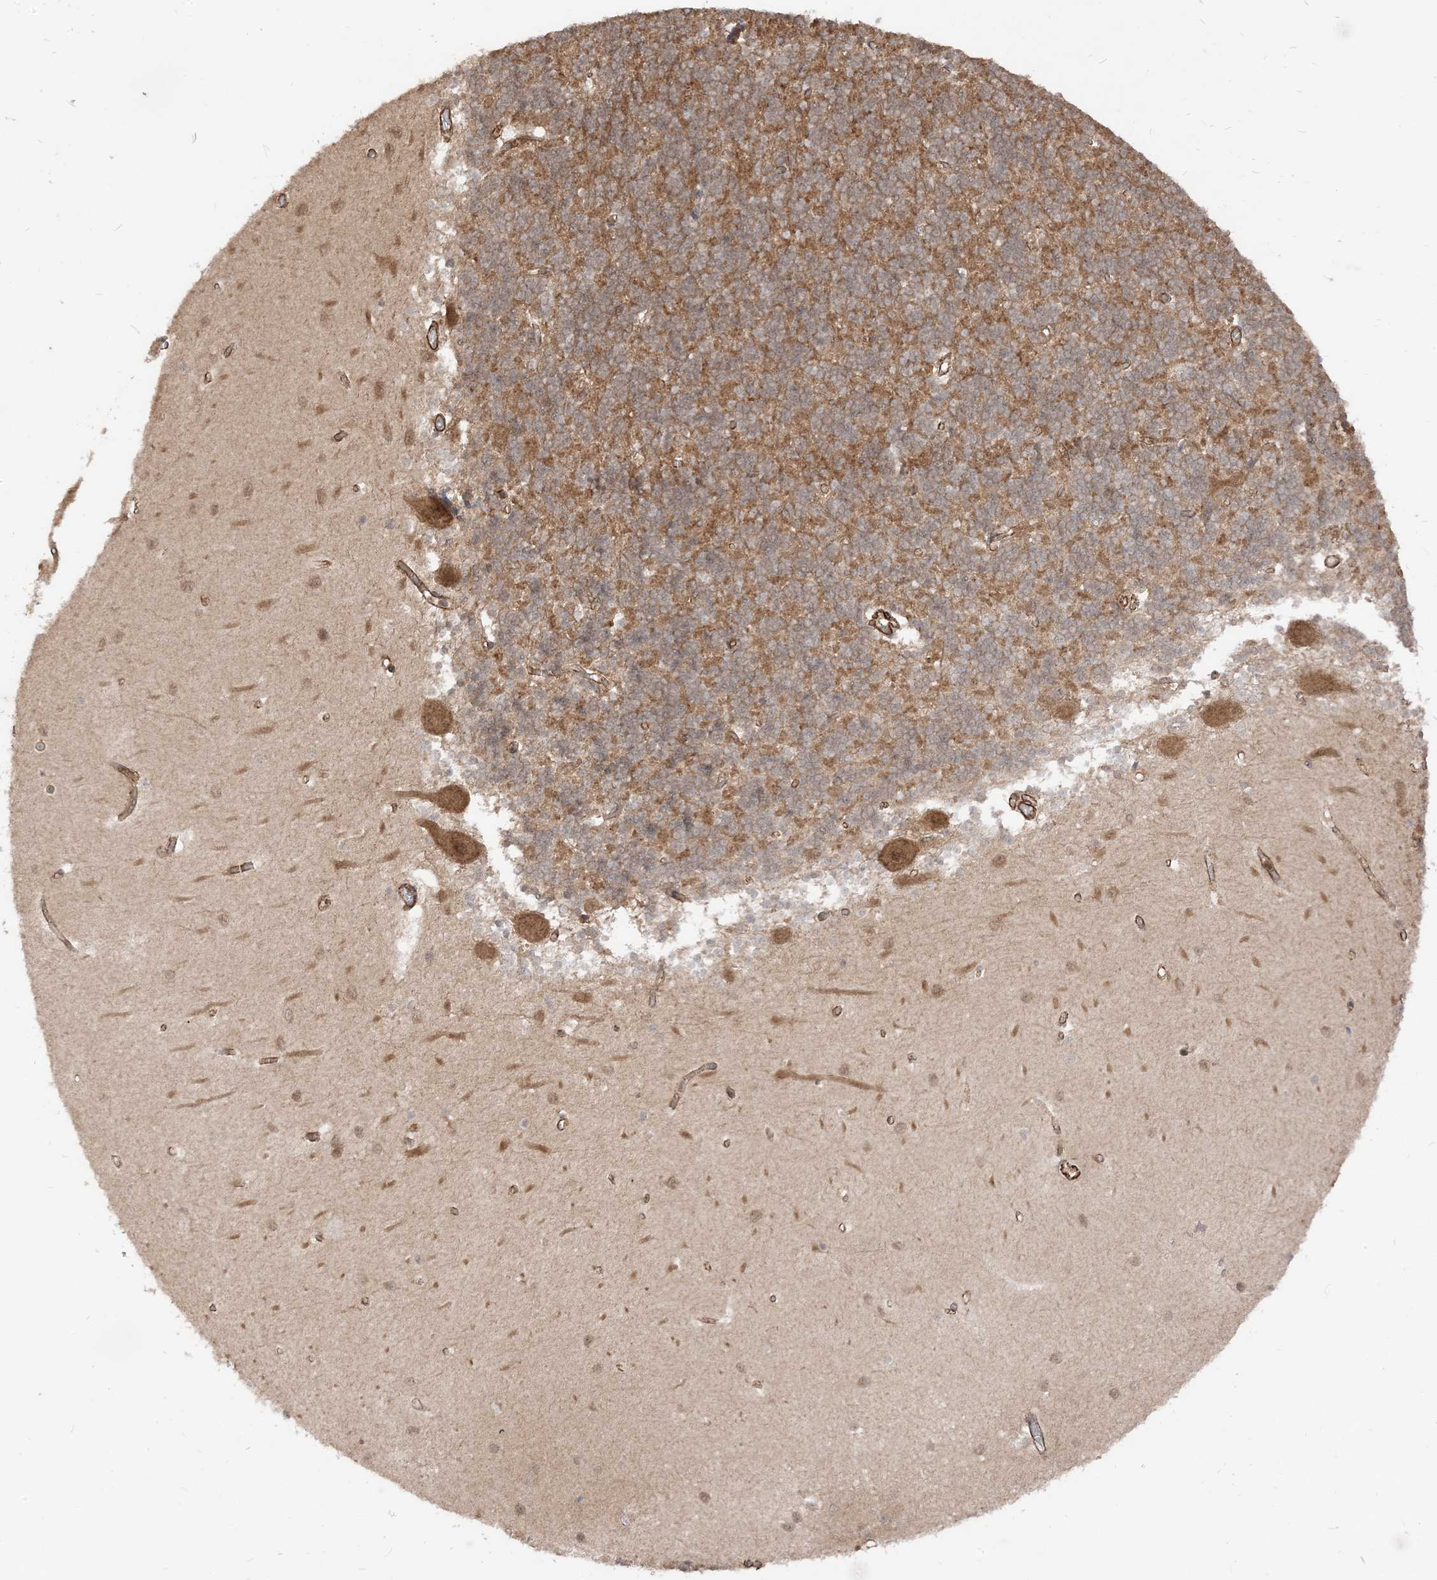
{"staining": {"intensity": "moderate", "quantity": ">75%", "location": "cytoplasmic/membranous"}, "tissue": "cerebellum", "cell_type": "Cells in granular layer", "image_type": "normal", "snomed": [{"axis": "morphology", "description": "Normal tissue, NOS"}, {"axis": "topography", "description": "Cerebellum"}], "caption": "Cerebellum stained for a protein (brown) shows moderate cytoplasmic/membranous positive staining in about >75% of cells in granular layer.", "gene": "TBCC", "patient": {"sex": "male", "age": 37}}